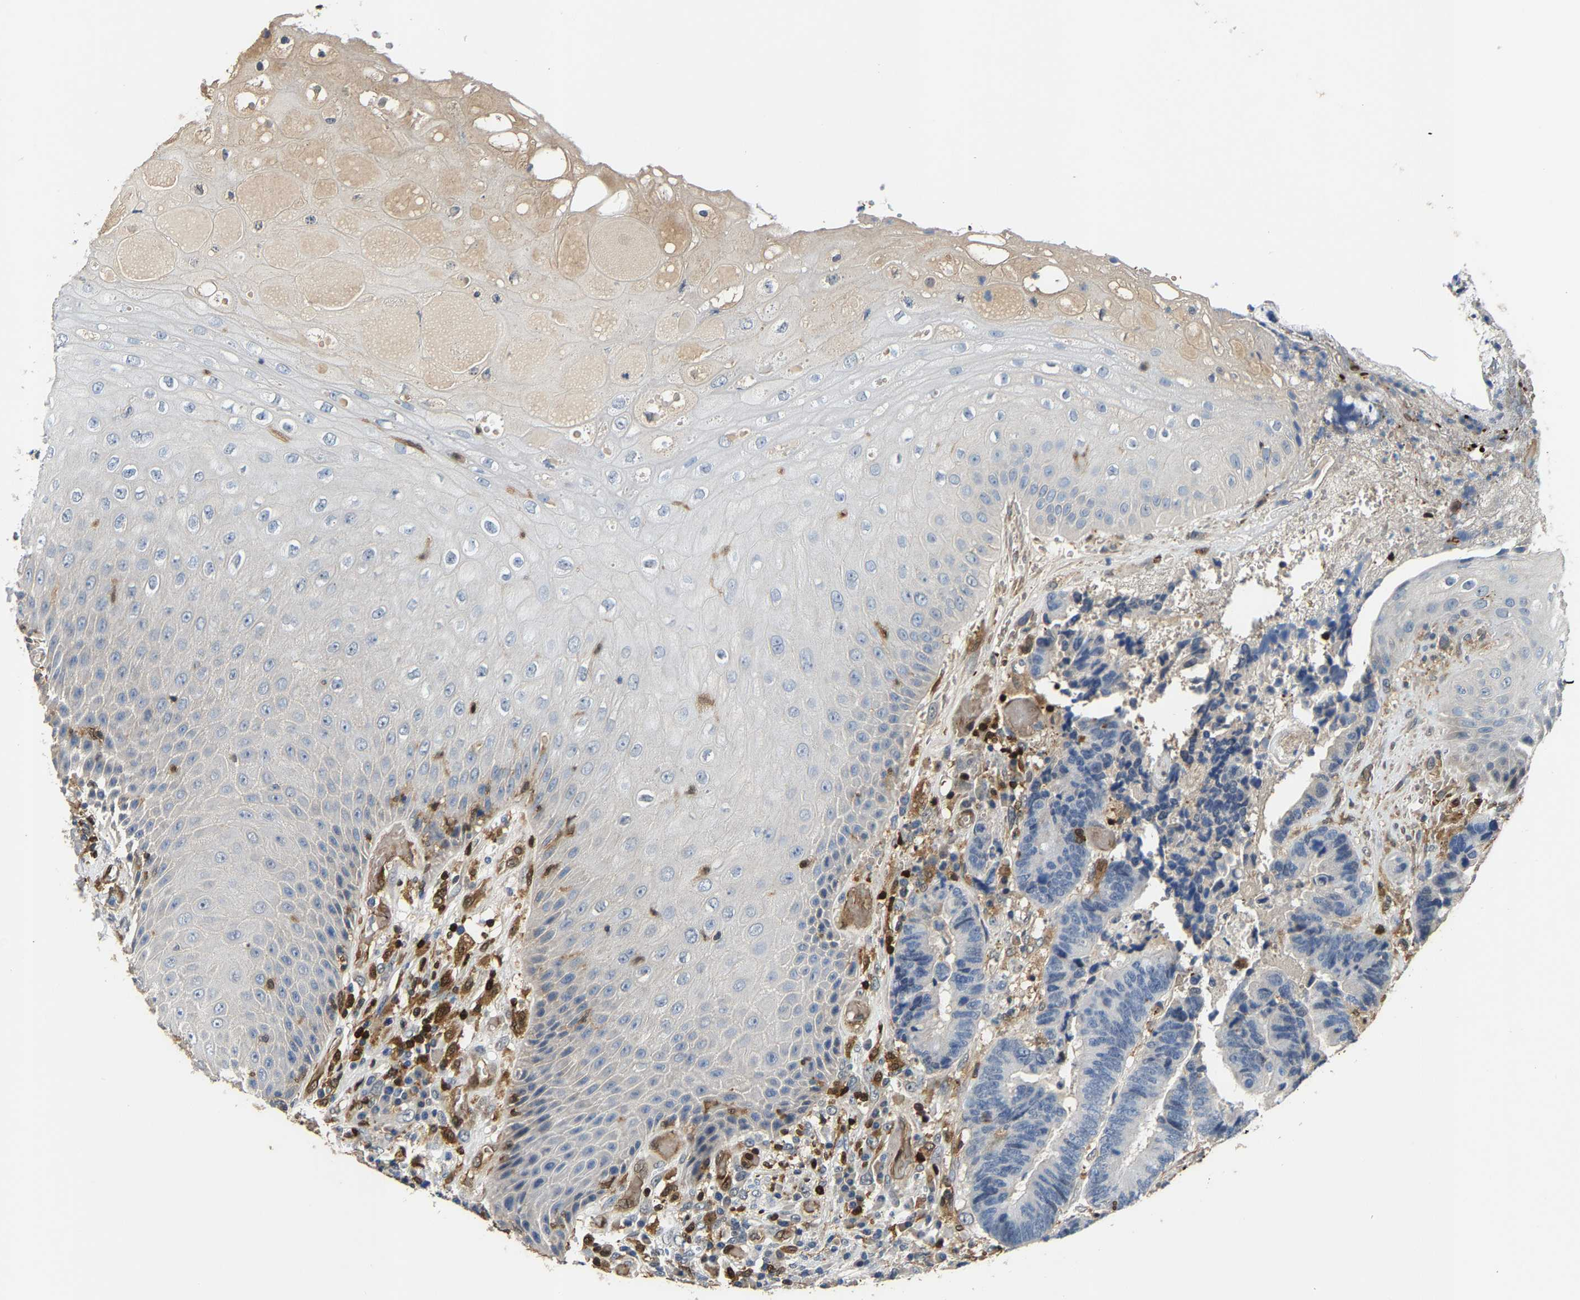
{"staining": {"intensity": "negative", "quantity": "none", "location": "none"}, "tissue": "colorectal cancer", "cell_type": "Tumor cells", "image_type": "cancer", "snomed": [{"axis": "morphology", "description": "Adenocarcinoma, NOS"}, {"axis": "topography", "description": "Rectum"}, {"axis": "topography", "description": "Anal"}], "caption": "Tumor cells show no significant staining in colorectal cancer (adenocarcinoma).", "gene": "GIMAP7", "patient": {"sex": "female", "age": 89}}